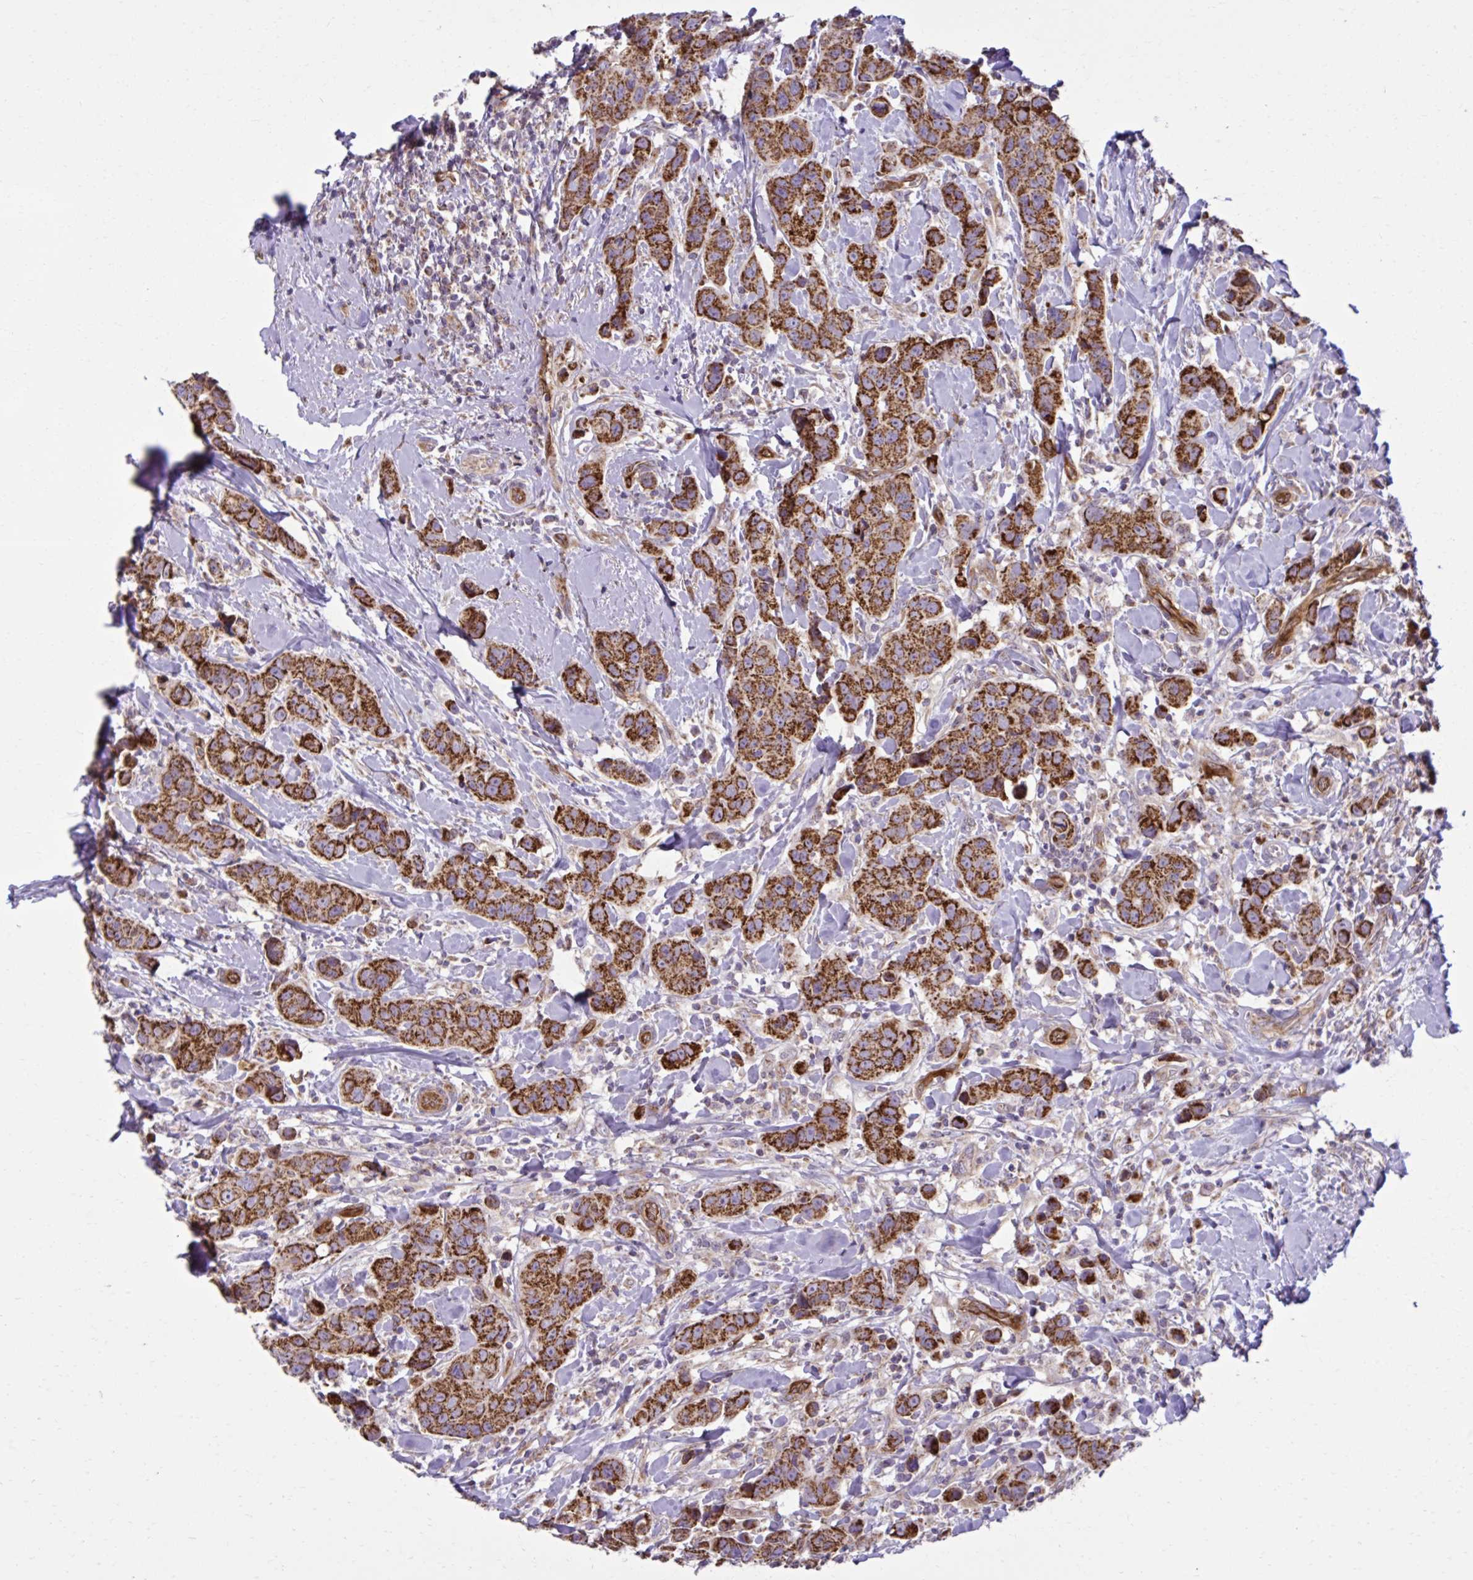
{"staining": {"intensity": "strong", "quantity": ">75%", "location": "cytoplasmic/membranous"}, "tissue": "breast cancer", "cell_type": "Tumor cells", "image_type": "cancer", "snomed": [{"axis": "morphology", "description": "Duct carcinoma"}, {"axis": "topography", "description": "Breast"}], "caption": "A brown stain shows strong cytoplasmic/membranous positivity of a protein in human breast infiltrating ductal carcinoma tumor cells.", "gene": "LIMS1", "patient": {"sex": "female", "age": 24}}